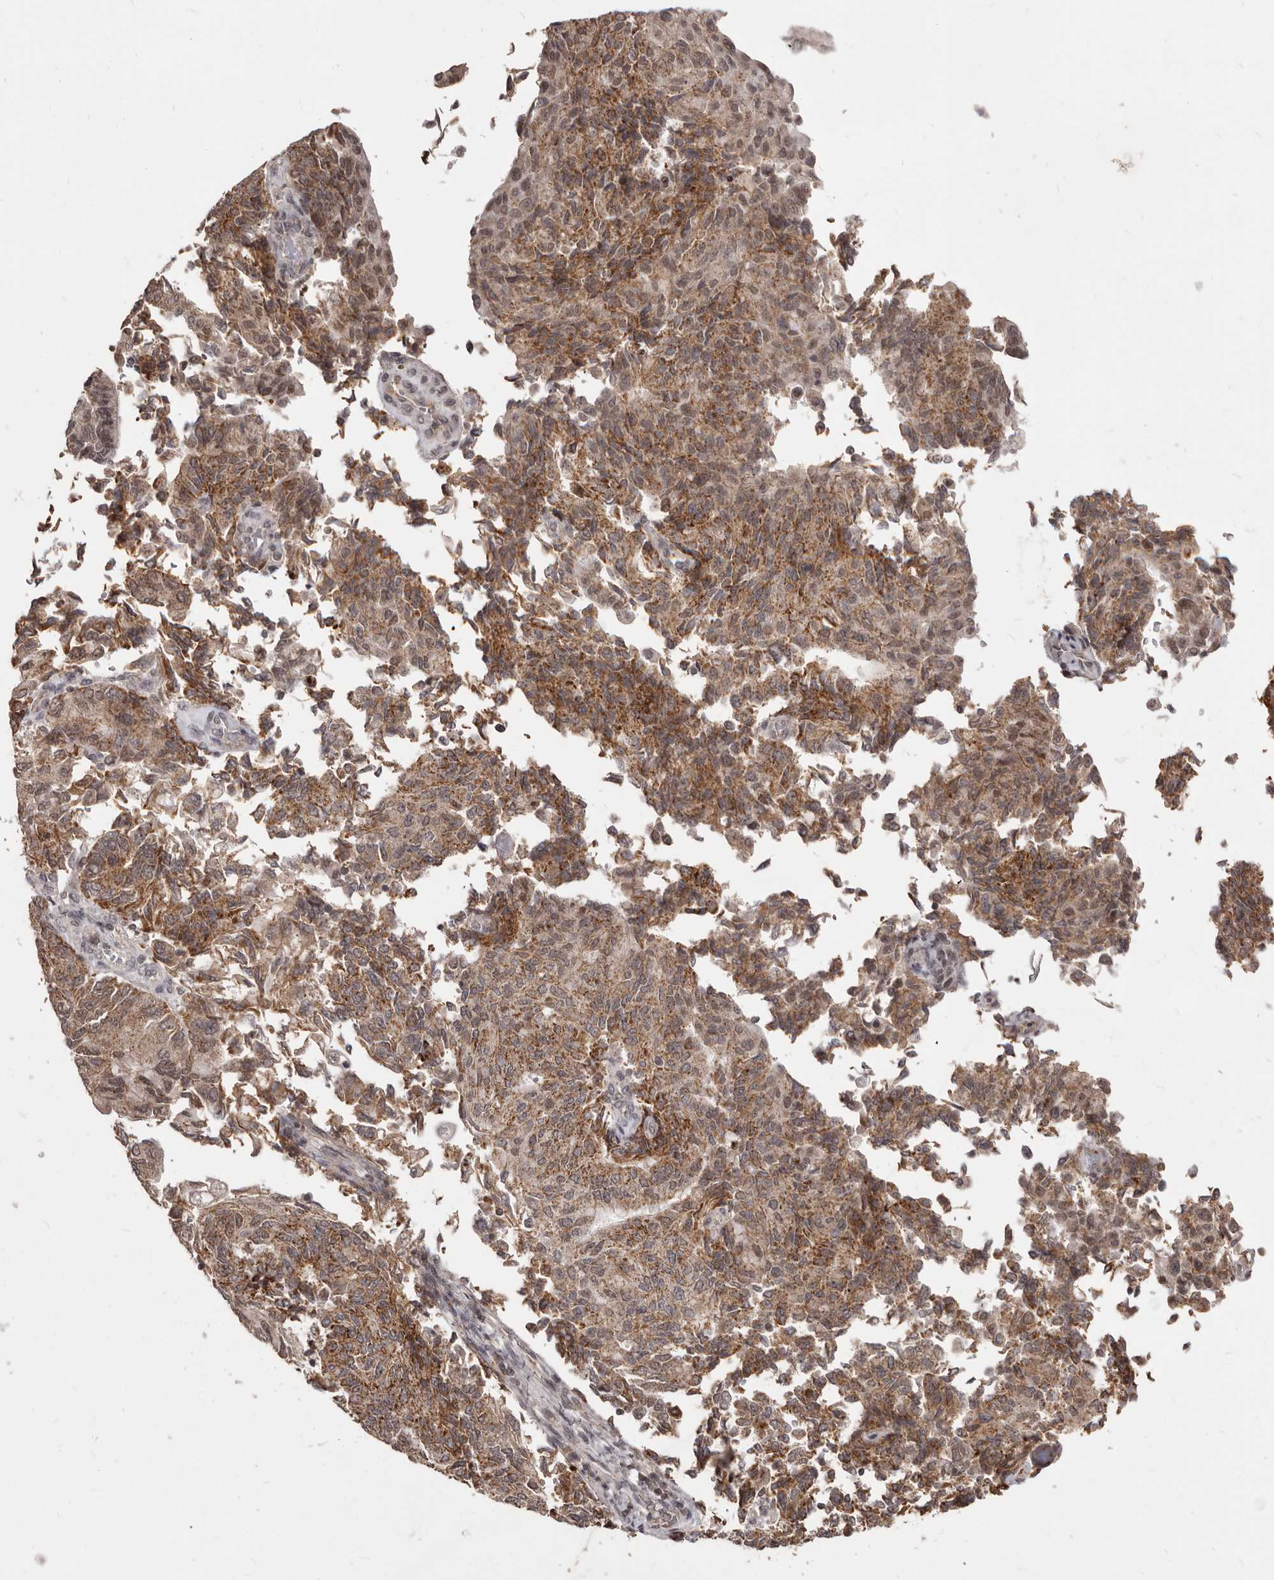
{"staining": {"intensity": "moderate", "quantity": ">75%", "location": "cytoplasmic/membranous,nuclear"}, "tissue": "endometrial cancer", "cell_type": "Tumor cells", "image_type": "cancer", "snomed": [{"axis": "morphology", "description": "Adenocarcinoma, NOS"}, {"axis": "topography", "description": "Endometrium"}], "caption": "Endometrial adenocarcinoma stained with DAB (3,3'-diaminobenzidine) immunohistochemistry (IHC) exhibits medium levels of moderate cytoplasmic/membranous and nuclear positivity in about >75% of tumor cells.", "gene": "THUMPD1", "patient": {"sex": "female", "age": 80}}